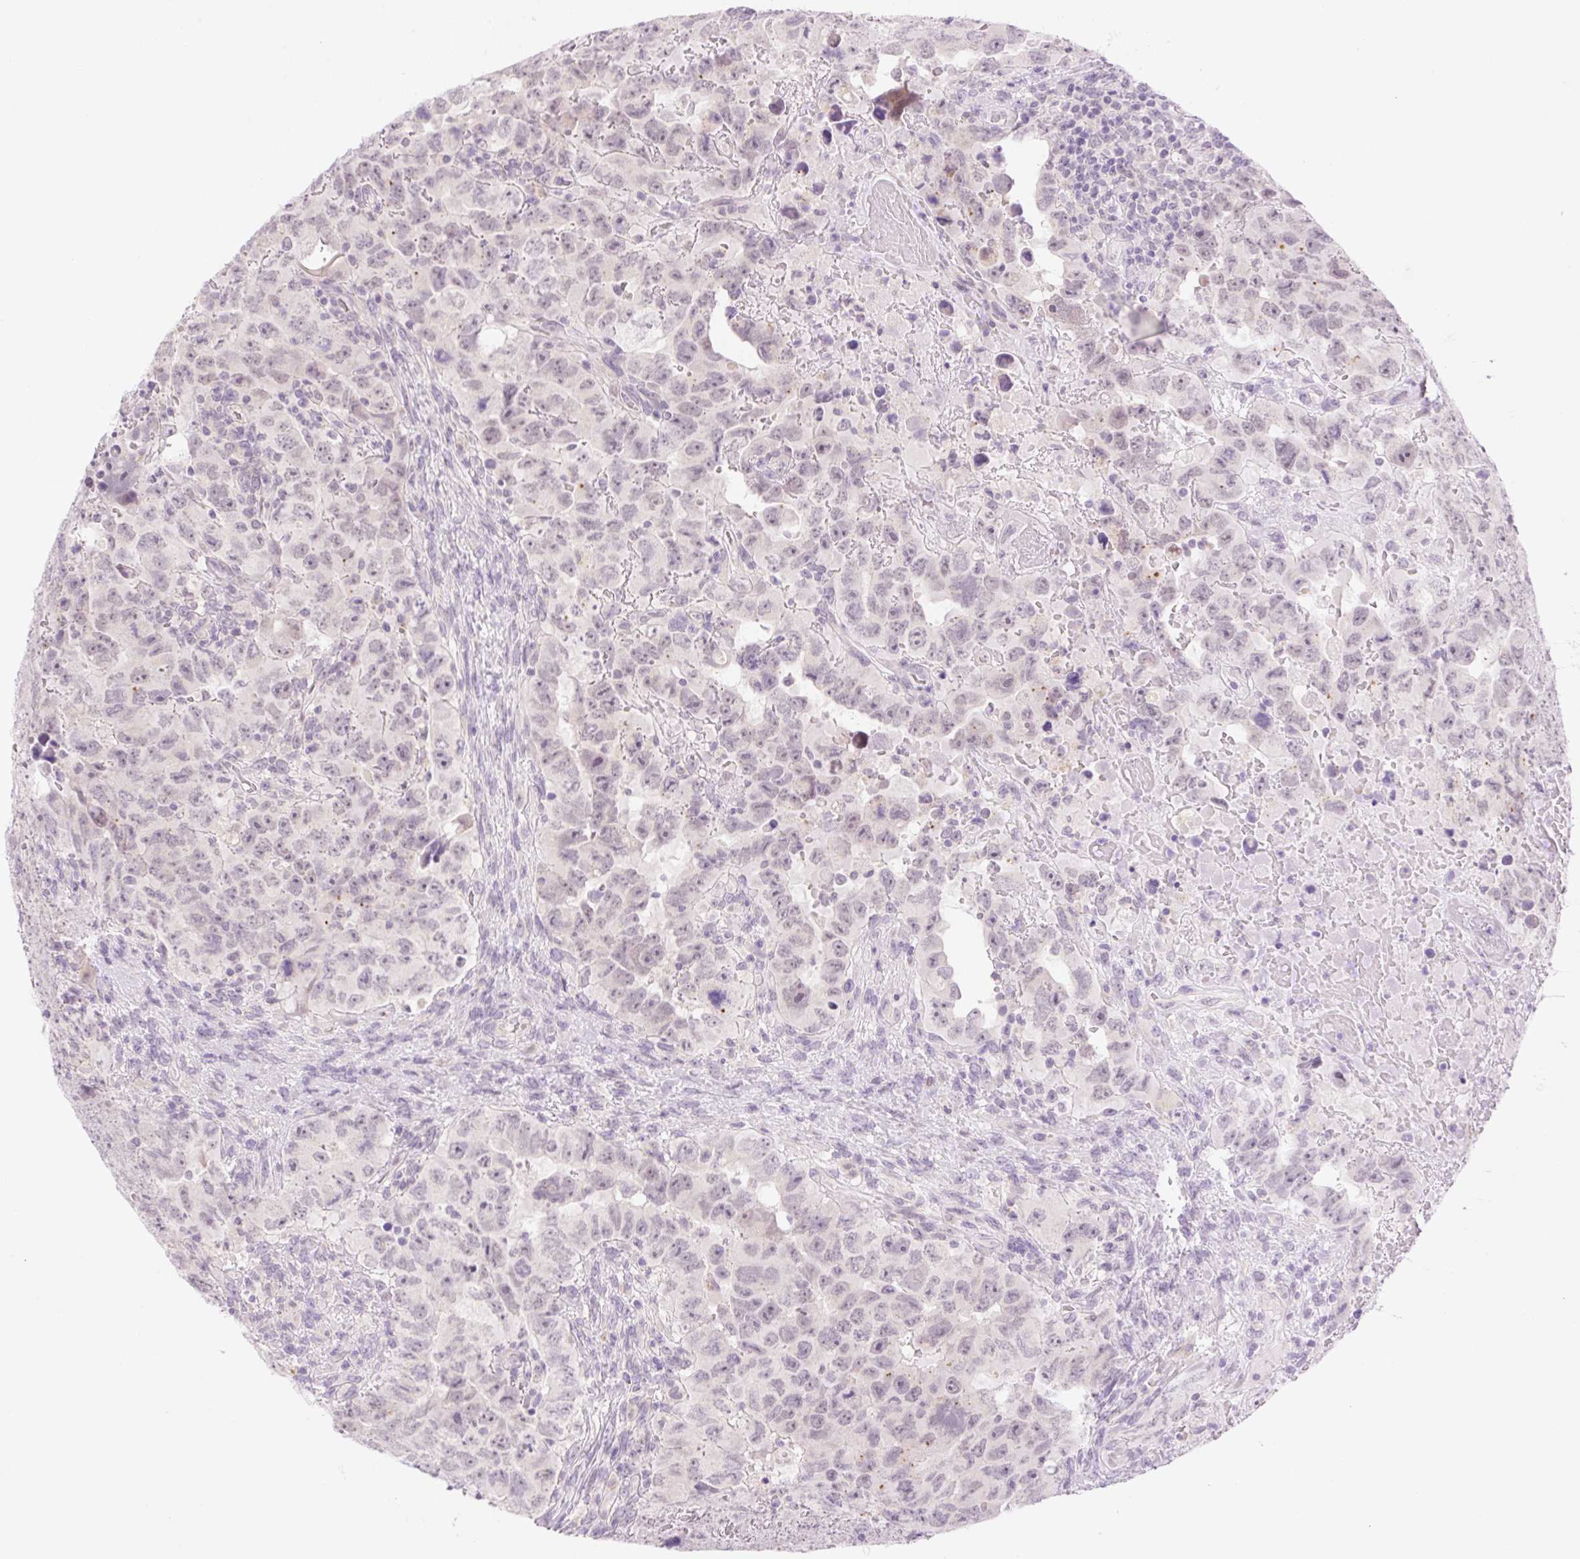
{"staining": {"intensity": "weak", "quantity": "25%-75%", "location": "nuclear"}, "tissue": "testis cancer", "cell_type": "Tumor cells", "image_type": "cancer", "snomed": [{"axis": "morphology", "description": "Carcinoma, Embryonal, NOS"}, {"axis": "topography", "description": "Testis"}], "caption": "A histopathology image of human testis embryonal carcinoma stained for a protein reveals weak nuclear brown staining in tumor cells.", "gene": "SPRYD4", "patient": {"sex": "male", "age": 24}}